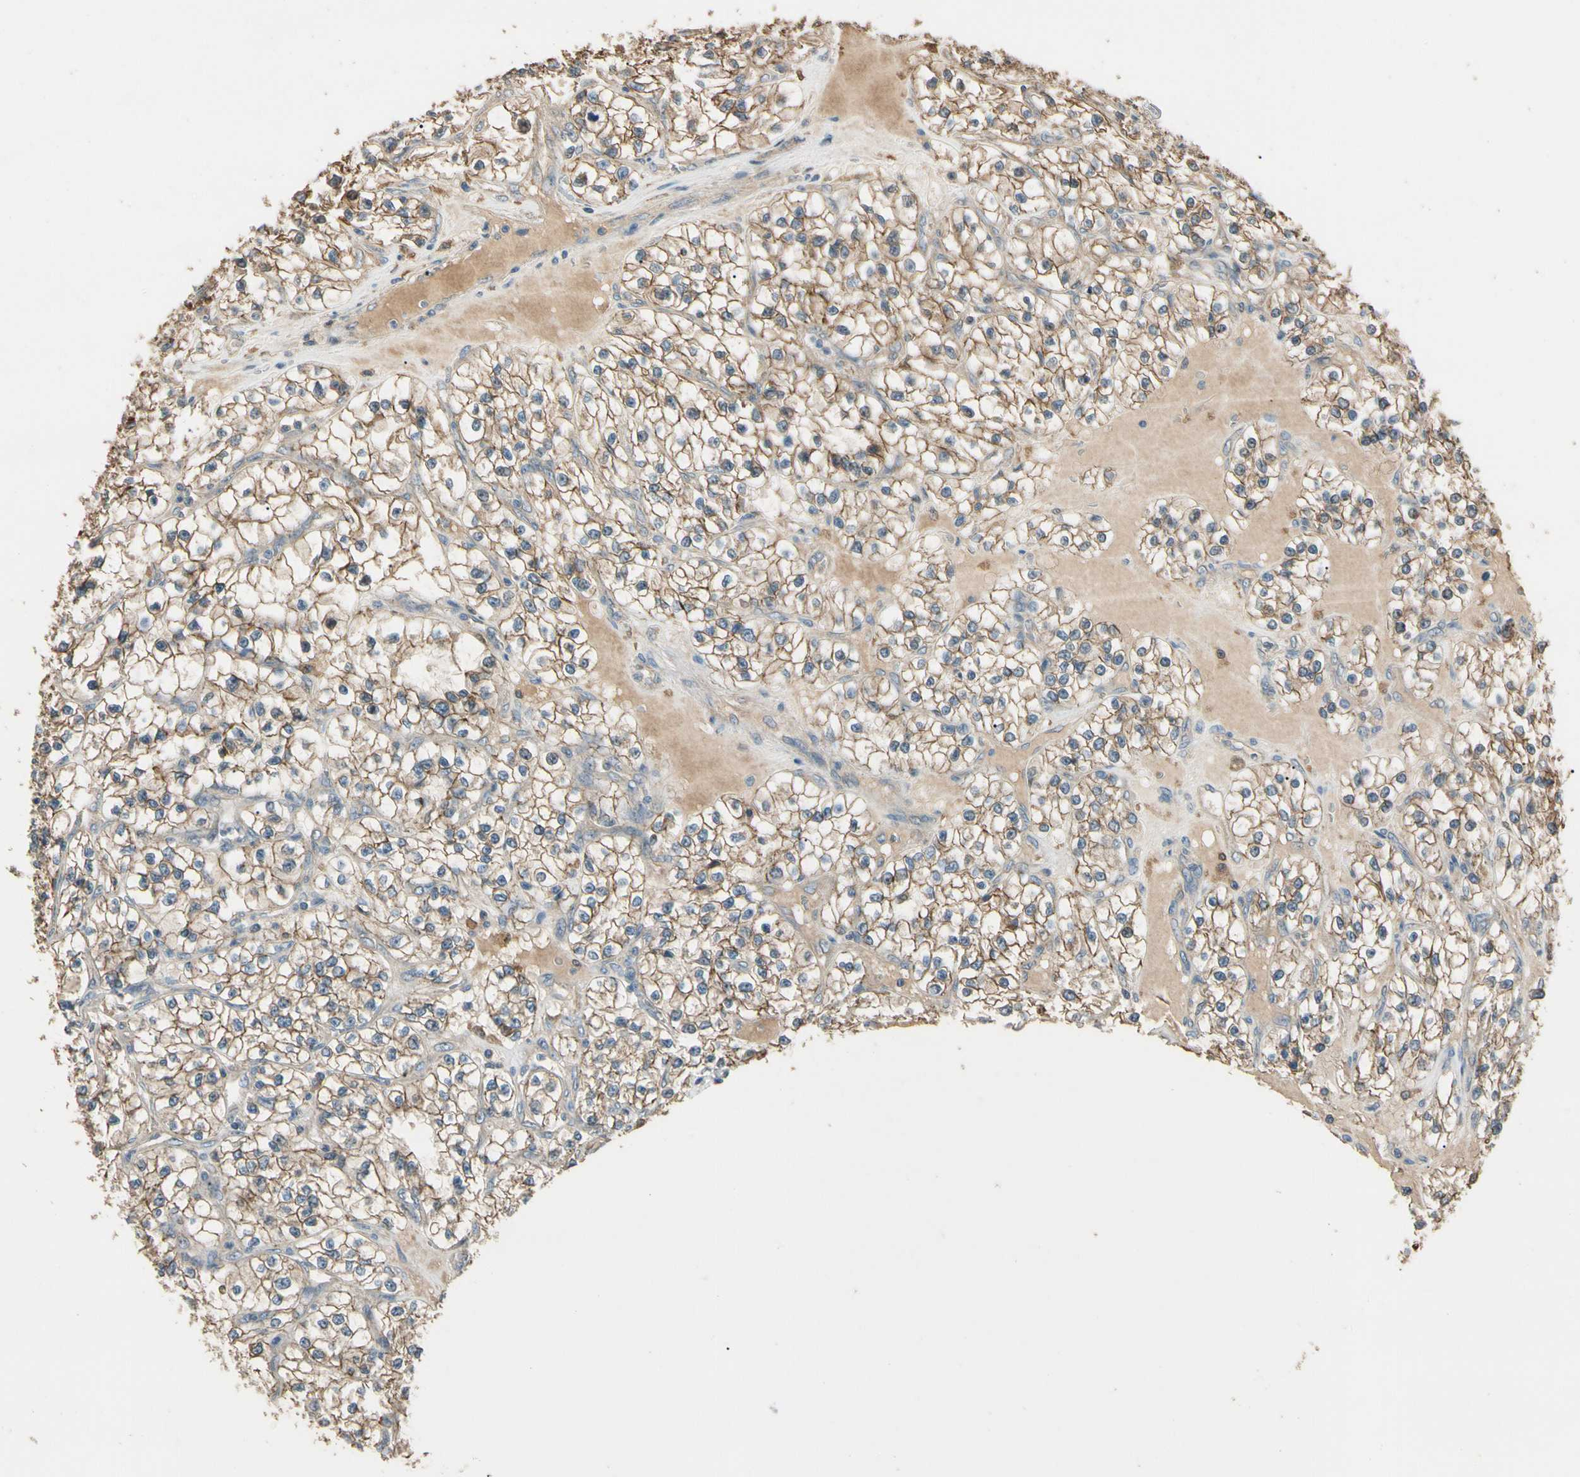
{"staining": {"intensity": "moderate", "quantity": ">75%", "location": "cytoplasmic/membranous"}, "tissue": "renal cancer", "cell_type": "Tumor cells", "image_type": "cancer", "snomed": [{"axis": "morphology", "description": "Adenocarcinoma, NOS"}, {"axis": "topography", "description": "Kidney"}], "caption": "The immunohistochemical stain shows moderate cytoplasmic/membranous positivity in tumor cells of renal cancer tissue. The protein is shown in brown color, while the nuclei are stained blue.", "gene": "CDH6", "patient": {"sex": "female", "age": 57}}